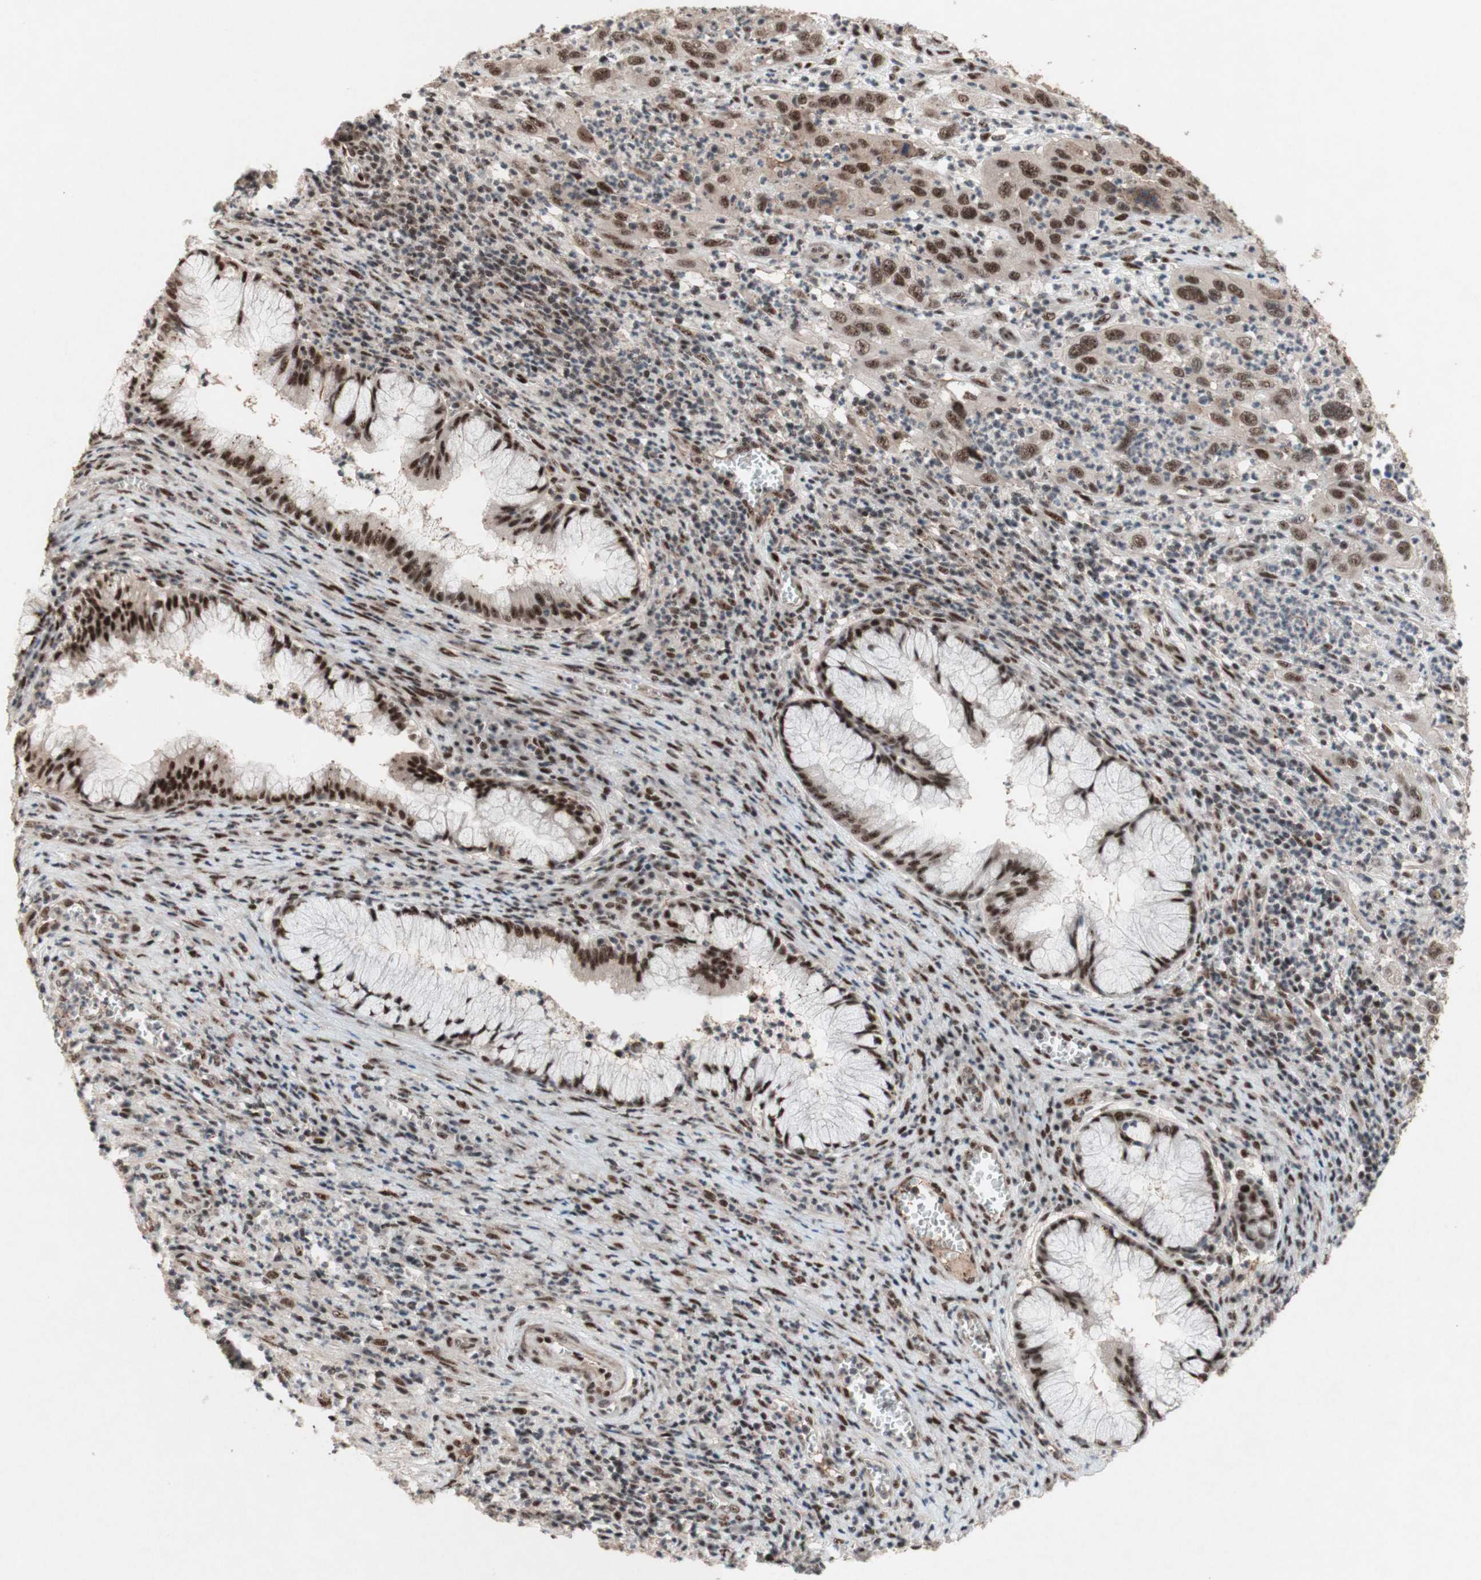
{"staining": {"intensity": "moderate", "quantity": ">75%", "location": "nuclear"}, "tissue": "cervical cancer", "cell_type": "Tumor cells", "image_type": "cancer", "snomed": [{"axis": "morphology", "description": "Squamous cell carcinoma, NOS"}, {"axis": "topography", "description": "Cervix"}], "caption": "IHC photomicrograph of cervical cancer stained for a protein (brown), which shows medium levels of moderate nuclear positivity in about >75% of tumor cells.", "gene": "TLE1", "patient": {"sex": "female", "age": 32}}